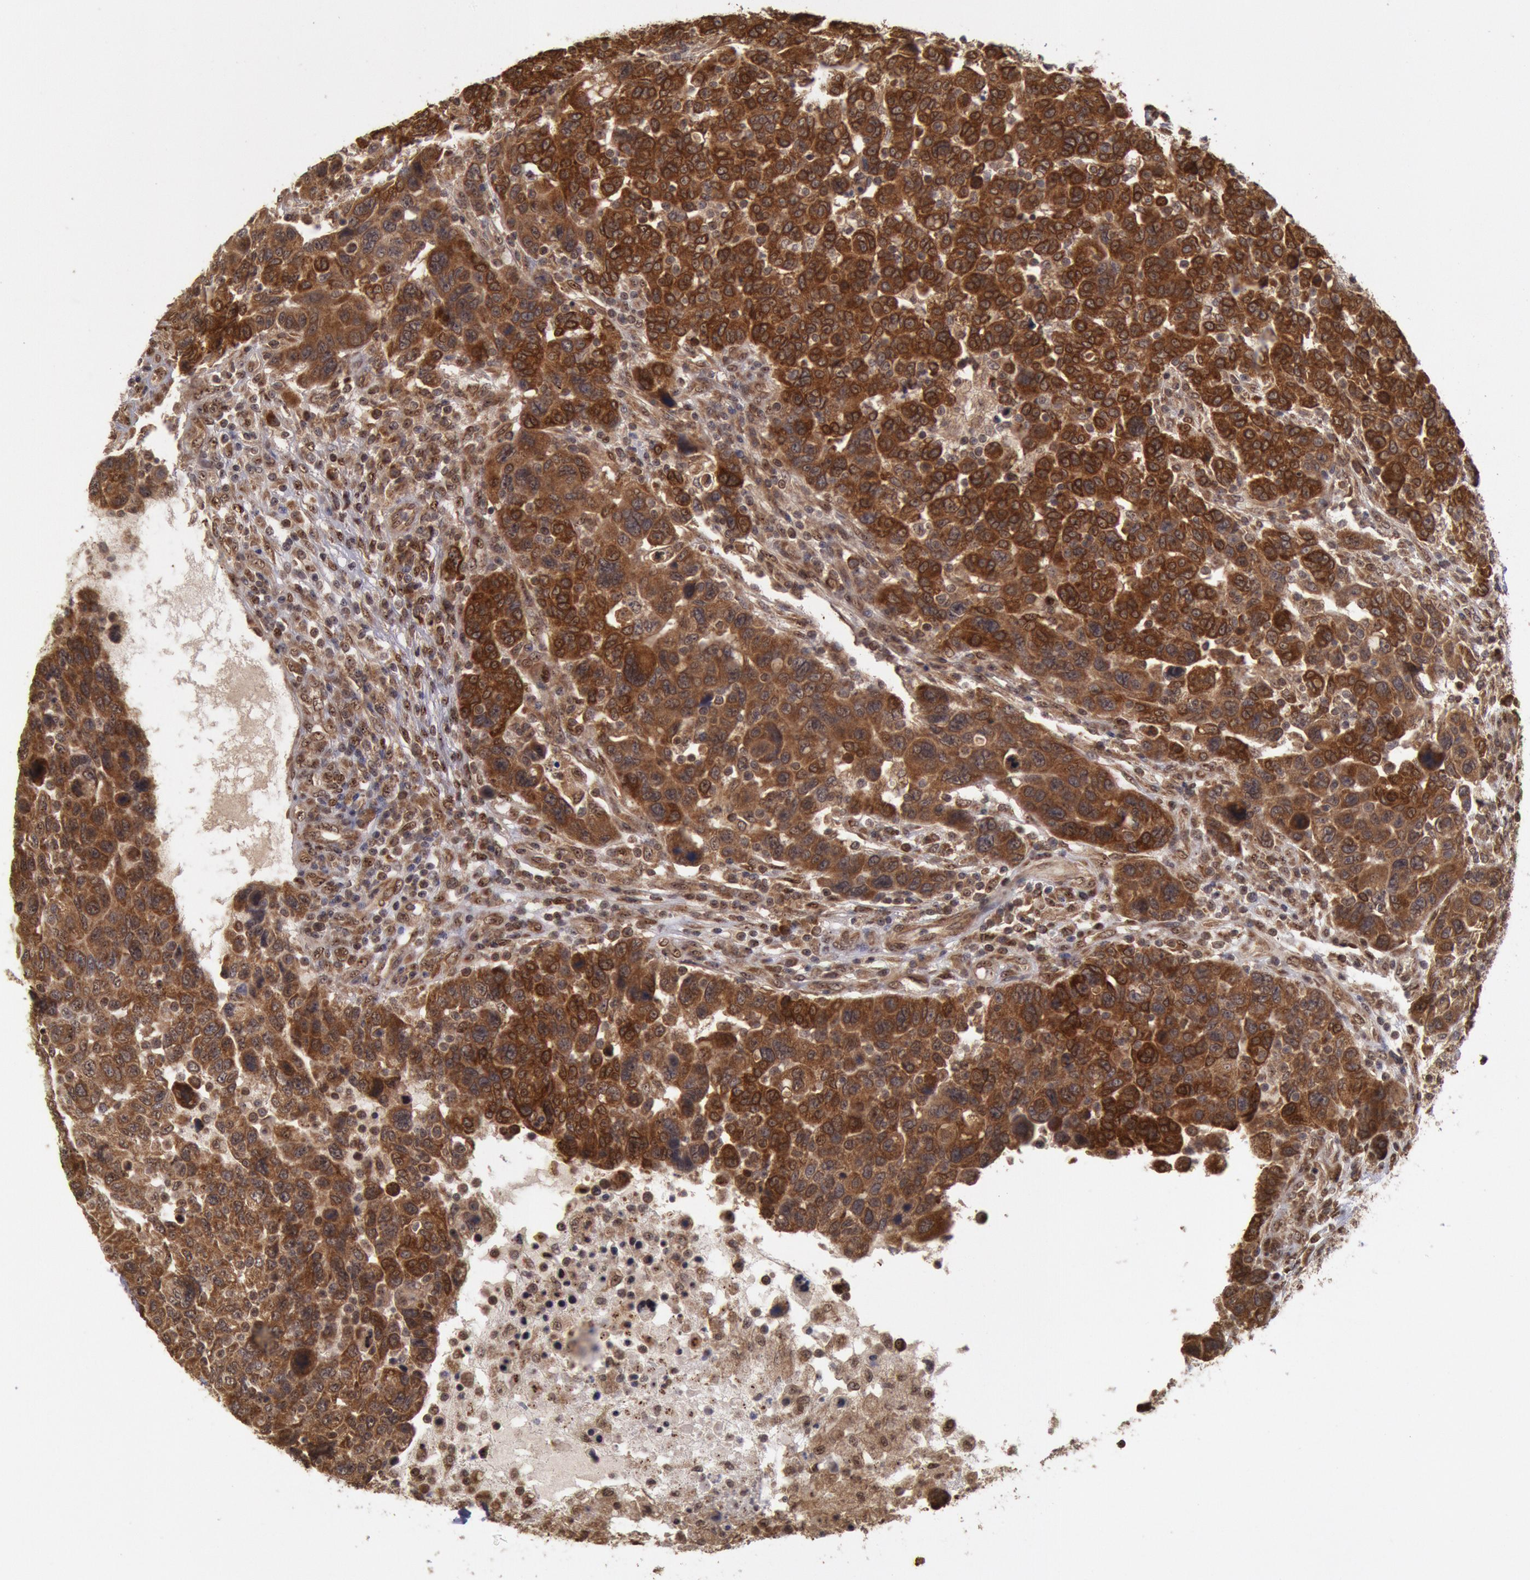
{"staining": {"intensity": "strong", "quantity": ">75%", "location": "cytoplasmic/membranous"}, "tissue": "breast cancer", "cell_type": "Tumor cells", "image_type": "cancer", "snomed": [{"axis": "morphology", "description": "Duct carcinoma"}, {"axis": "topography", "description": "Breast"}], "caption": "Immunohistochemistry image of neoplastic tissue: human breast cancer stained using IHC shows high levels of strong protein expression localized specifically in the cytoplasmic/membranous of tumor cells, appearing as a cytoplasmic/membranous brown color.", "gene": "STX17", "patient": {"sex": "female", "age": 37}}